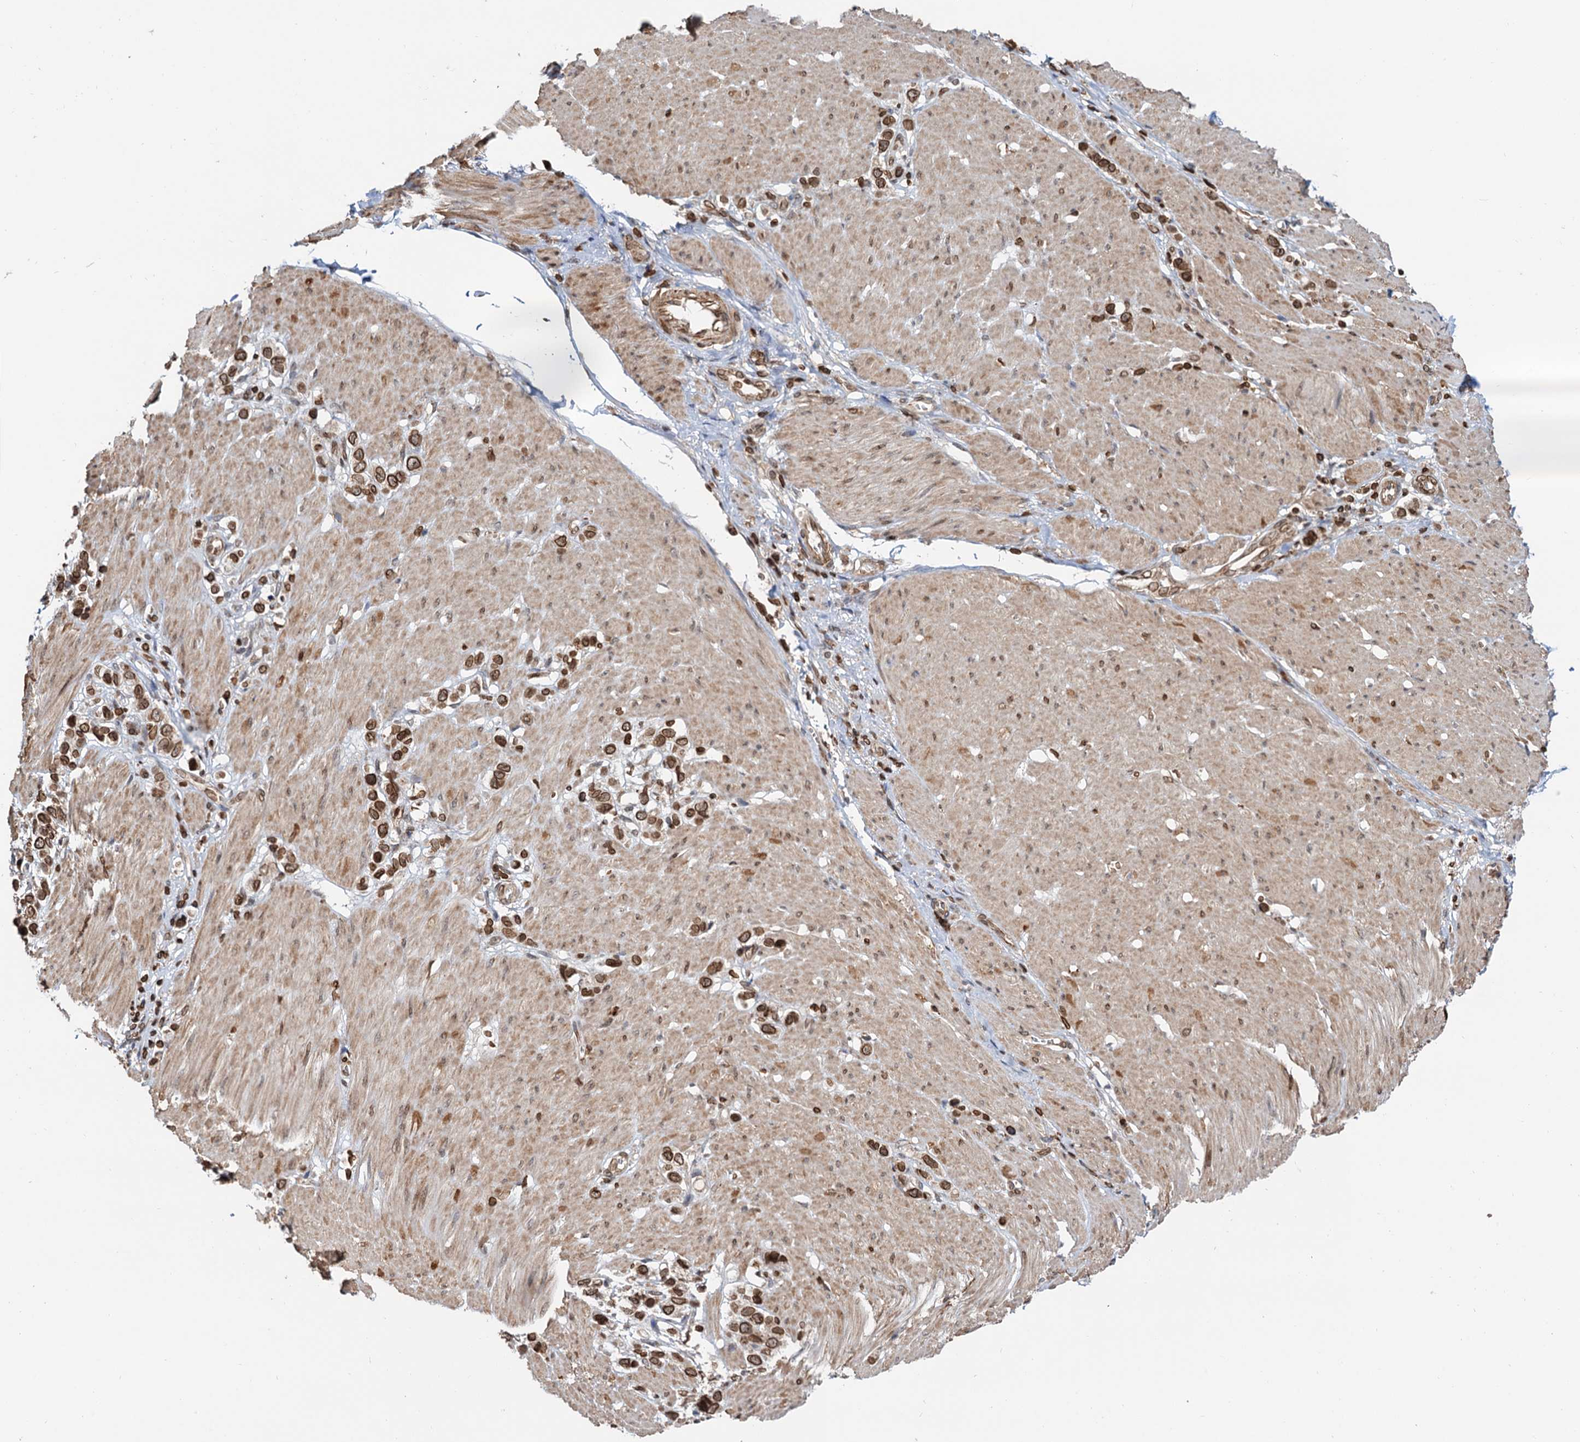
{"staining": {"intensity": "strong", "quantity": ">75%", "location": "nuclear"}, "tissue": "stomach cancer", "cell_type": "Tumor cells", "image_type": "cancer", "snomed": [{"axis": "morphology", "description": "Normal tissue, NOS"}, {"axis": "morphology", "description": "Adenocarcinoma, NOS"}, {"axis": "topography", "description": "Stomach, upper"}, {"axis": "topography", "description": "Stomach"}], "caption": "Adenocarcinoma (stomach) was stained to show a protein in brown. There is high levels of strong nuclear positivity in approximately >75% of tumor cells.", "gene": "ZC3H13", "patient": {"sex": "female", "age": 65}}